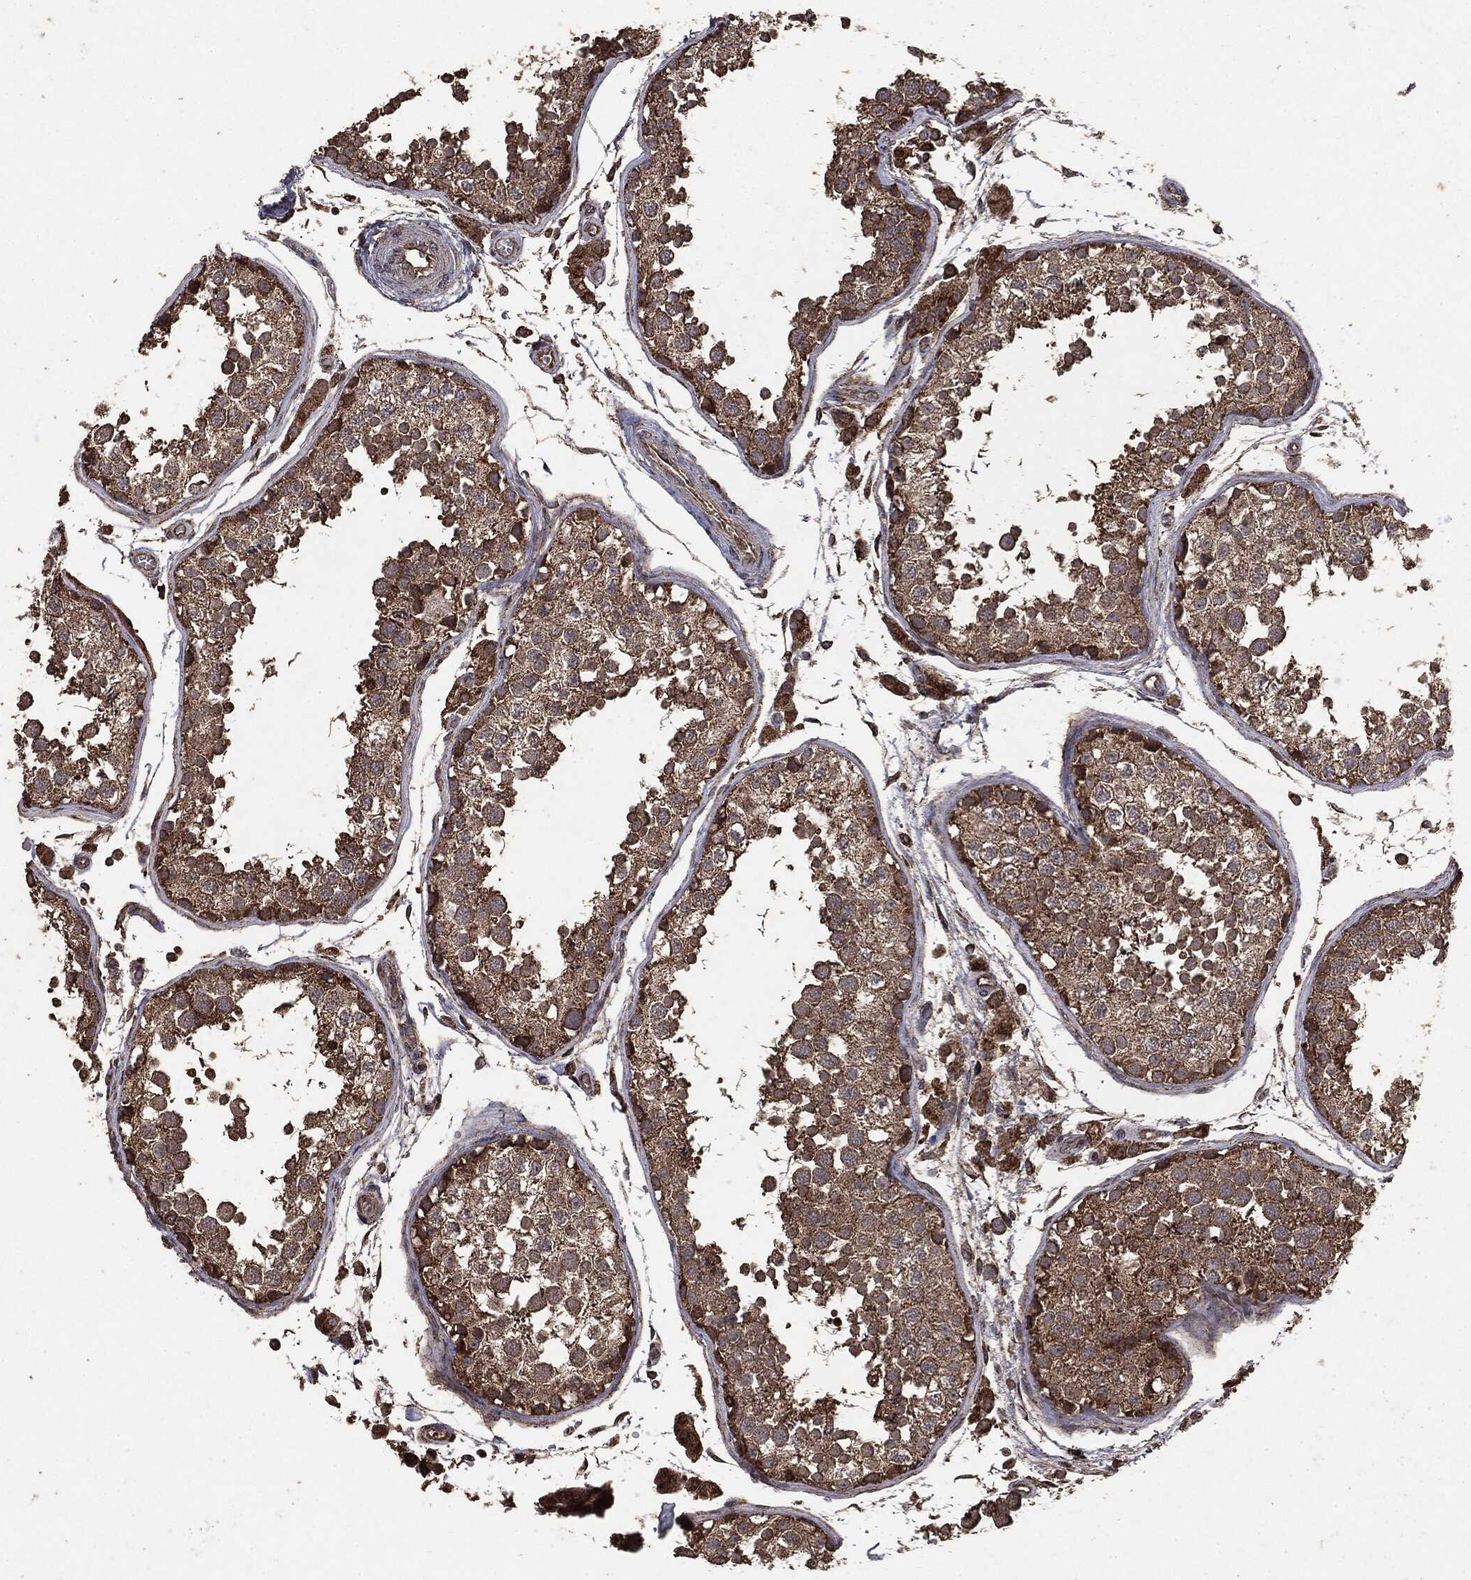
{"staining": {"intensity": "moderate", "quantity": ">75%", "location": "cytoplasmic/membranous"}, "tissue": "testis", "cell_type": "Cells in seminiferous ducts", "image_type": "normal", "snomed": [{"axis": "morphology", "description": "Normal tissue, NOS"}, {"axis": "topography", "description": "Testis"}], "caption": "An immunohistochemistry (IHC) photomicrograph of benign tissue is shown. Protein staining in brown labels moderate cytoplasmic/membranous positivity in testis within cells in seminiferous ducts. (DAB (3,3'-diaminobenzidine) IHC with brightfield microscopy, high magnification).", "gene": "MTOR", "patient": {"sex": "male", "age": 29}}